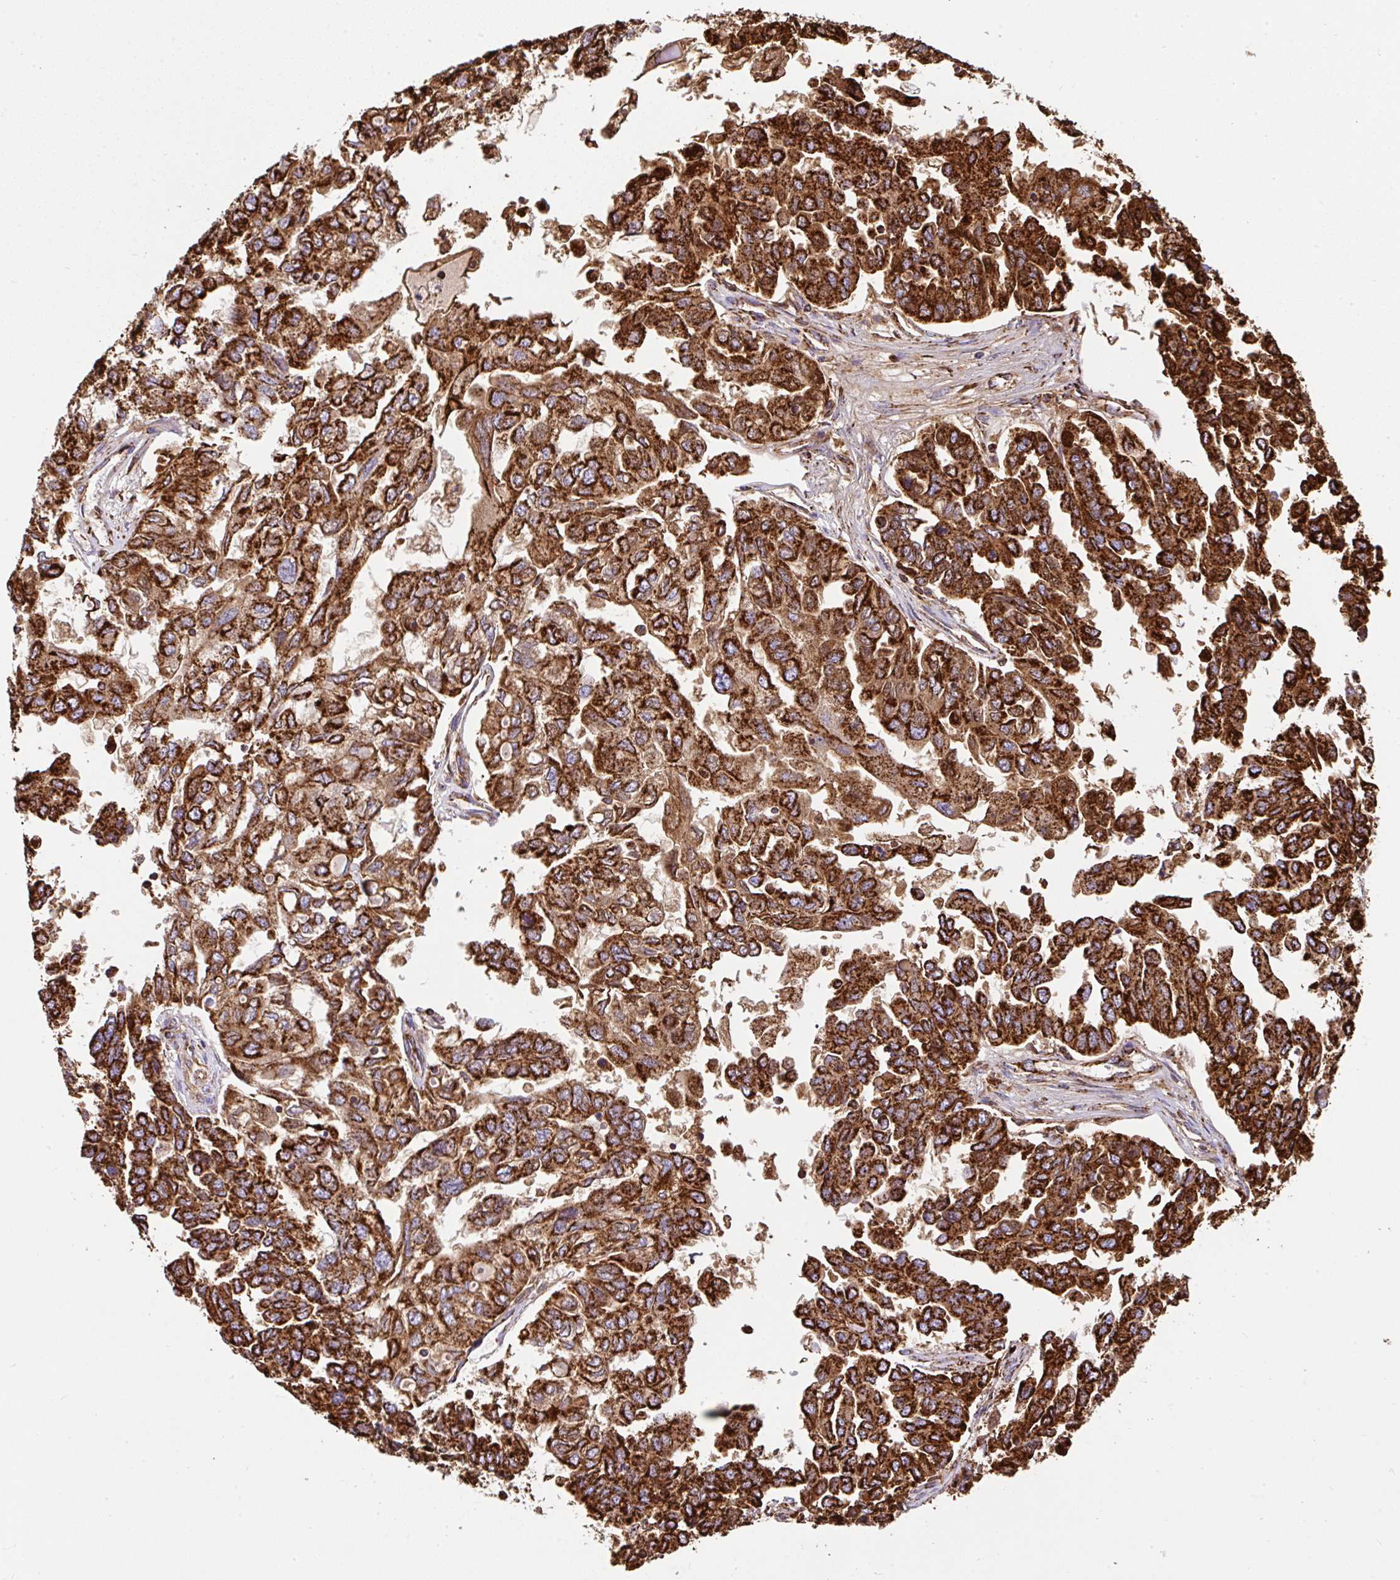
{"staining": {"intensity": "strong", "quantity": ">75%", "location": "cytoplasmic/membranous"}, "tissue": "ovarian cancer", "cell_type": "Tumor cells", "image_type": "cancer", "snomed": [{"axis": "morphology", "description": "Cystadenocarcinoma, serous, NOS"}, {"axis": "topography", "description": "Ovary"}], "caption": "The photomicrograph demonstrates a brown stain indicating the presence of a protein in the cytoplasmic/membranous of tumor cells in serous cystadenocarcinoma (ovarian). Using DAB (brown) and hematoxylin (blue) stains, captured at high magnification using brightfield microscopy.", "gene": "ANKRD33B", "patient": {"sex": "female", "age": 53}}